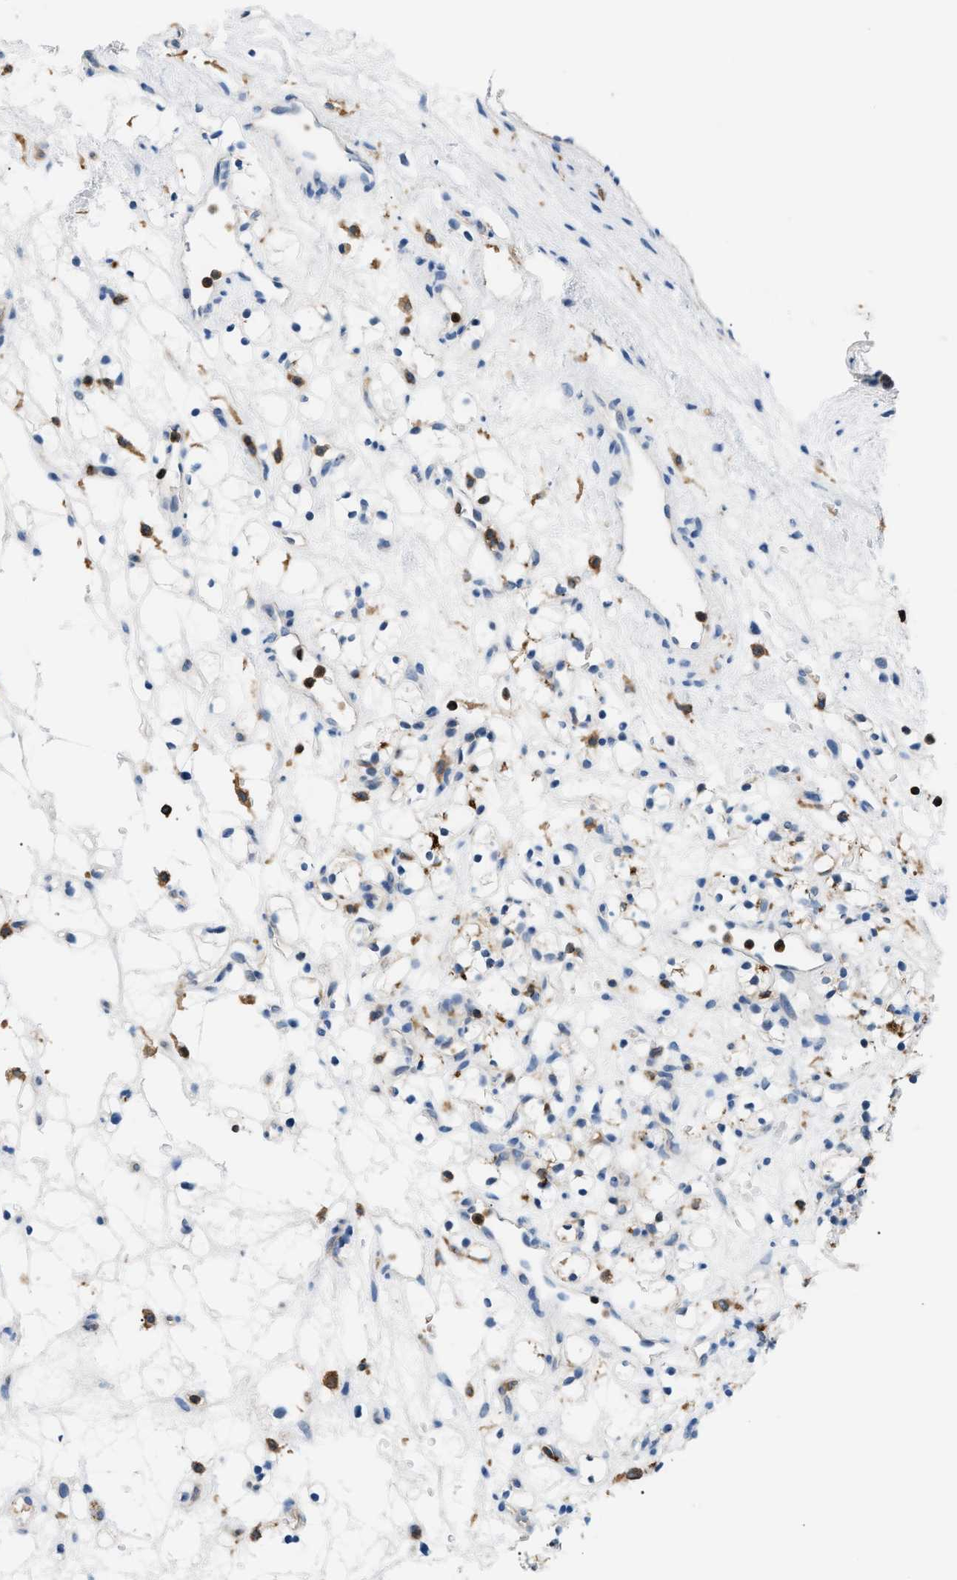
{"staining": {"intensity": "weak", "quantity": "<25%", "location": "cytoplasmic/membranous"}, "tissue": "renal cancer", "cell_type": "Tumor cells", "image_type": "cancer", "snomed": [{"axis": "morphology", "description": "Adenocarcinoma, NOS"}, {"axis": "topography", "description": "Kidney"}], "caption": "Immunohistochemical staining of renal cancer reveals no significant positivity in tumor cells.", "gene": "INPP5D", "patient": {"sex": "female", "age": 60}}